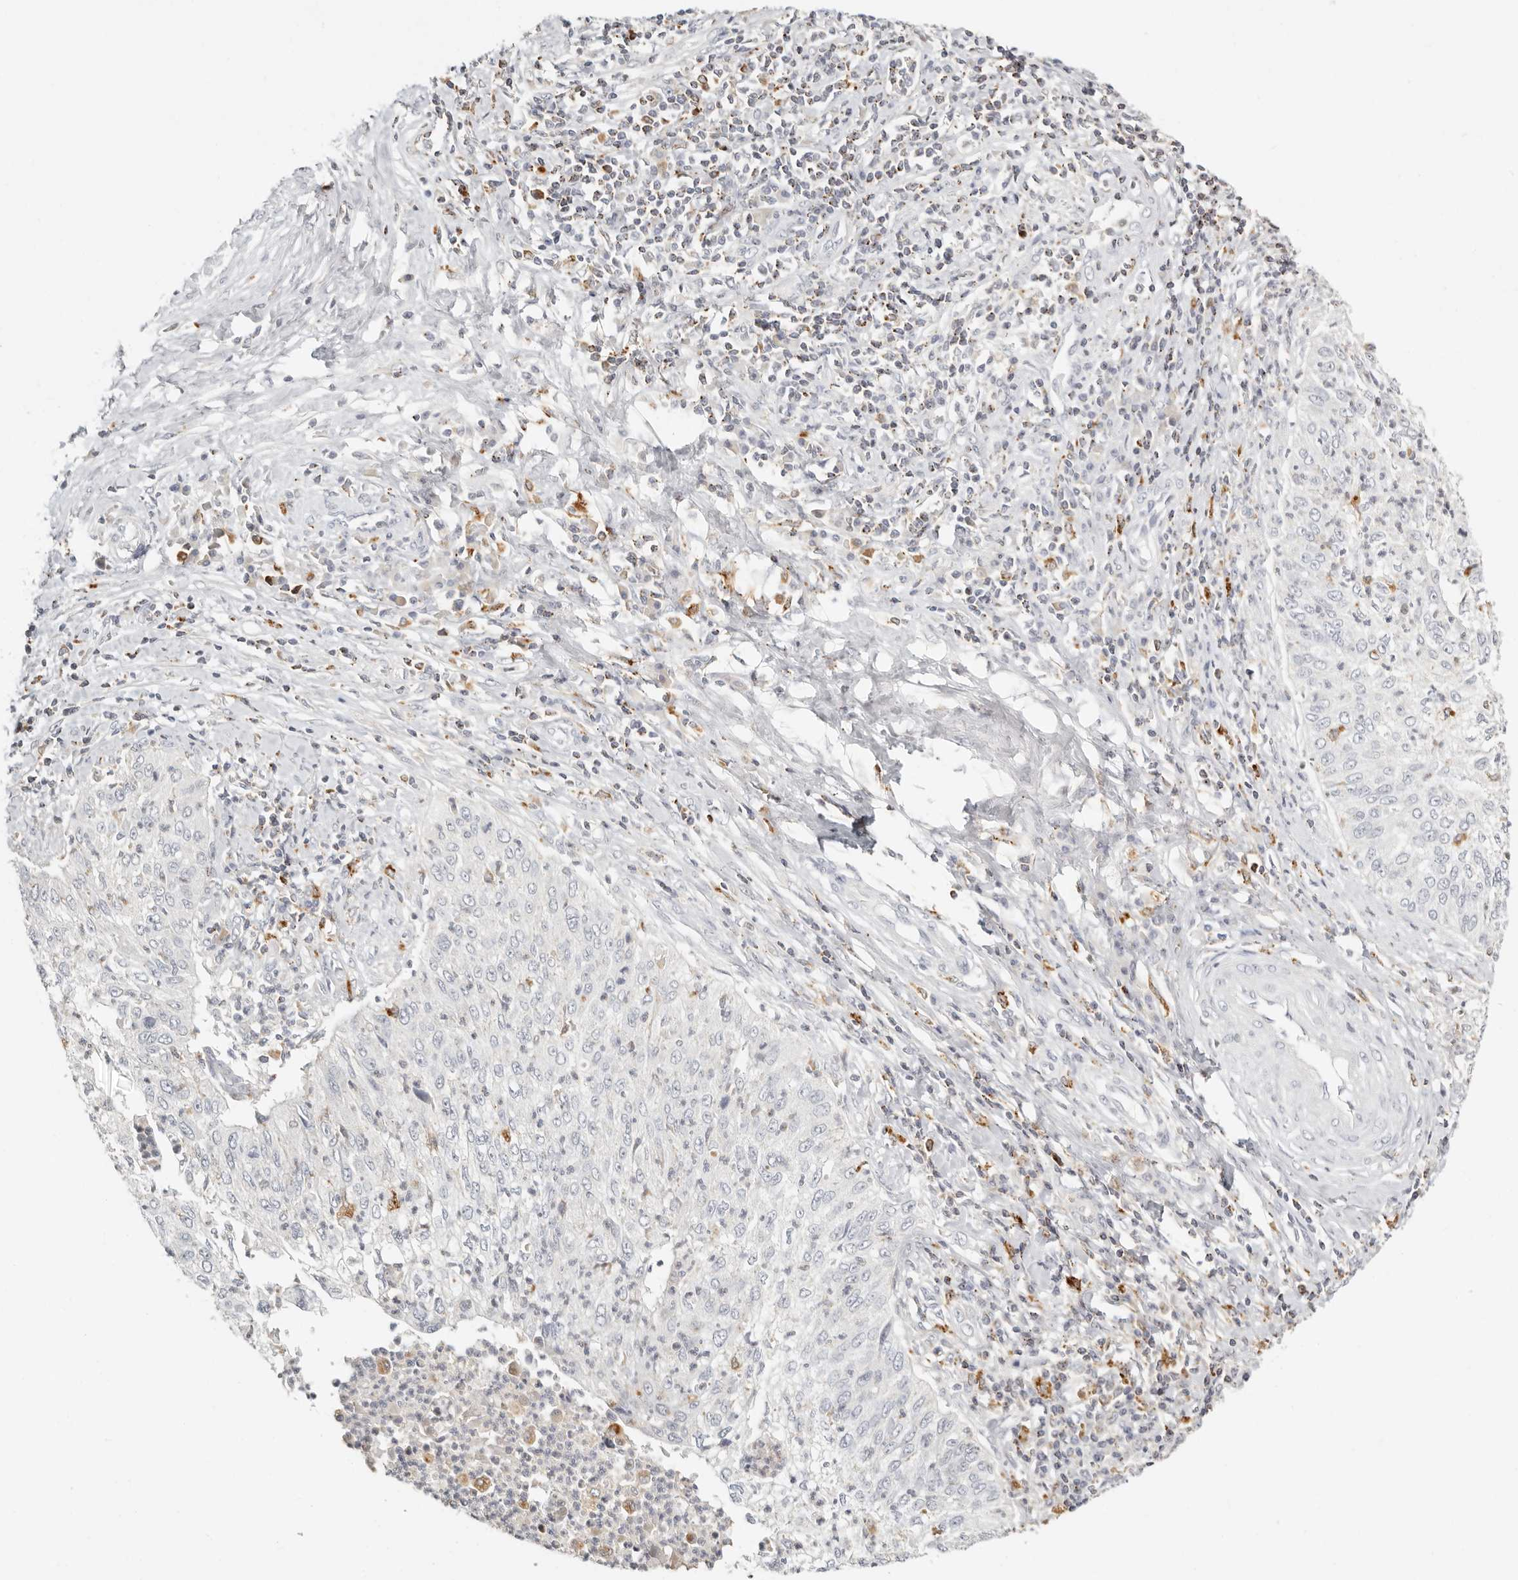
{"staining": {"intensity": "negative", "quantity": "none", "location": "none"}, "tissue": "cervical cancer", "cell_type": "Tumor cells", "image_type": "cancer", "snomed": [{"axis": "morphology", "description": "Squamous cell carcinoma, NOS"}, {"axis": "topography", "description": "Cervix"}], "caption": "Immunohistochemical staining of human cervical cancer reveals no significant staining in tumor cells. Nuclei are stained in blue.", "gene": "RNASET2", "patient": {"sex": "female", "age": 30}}